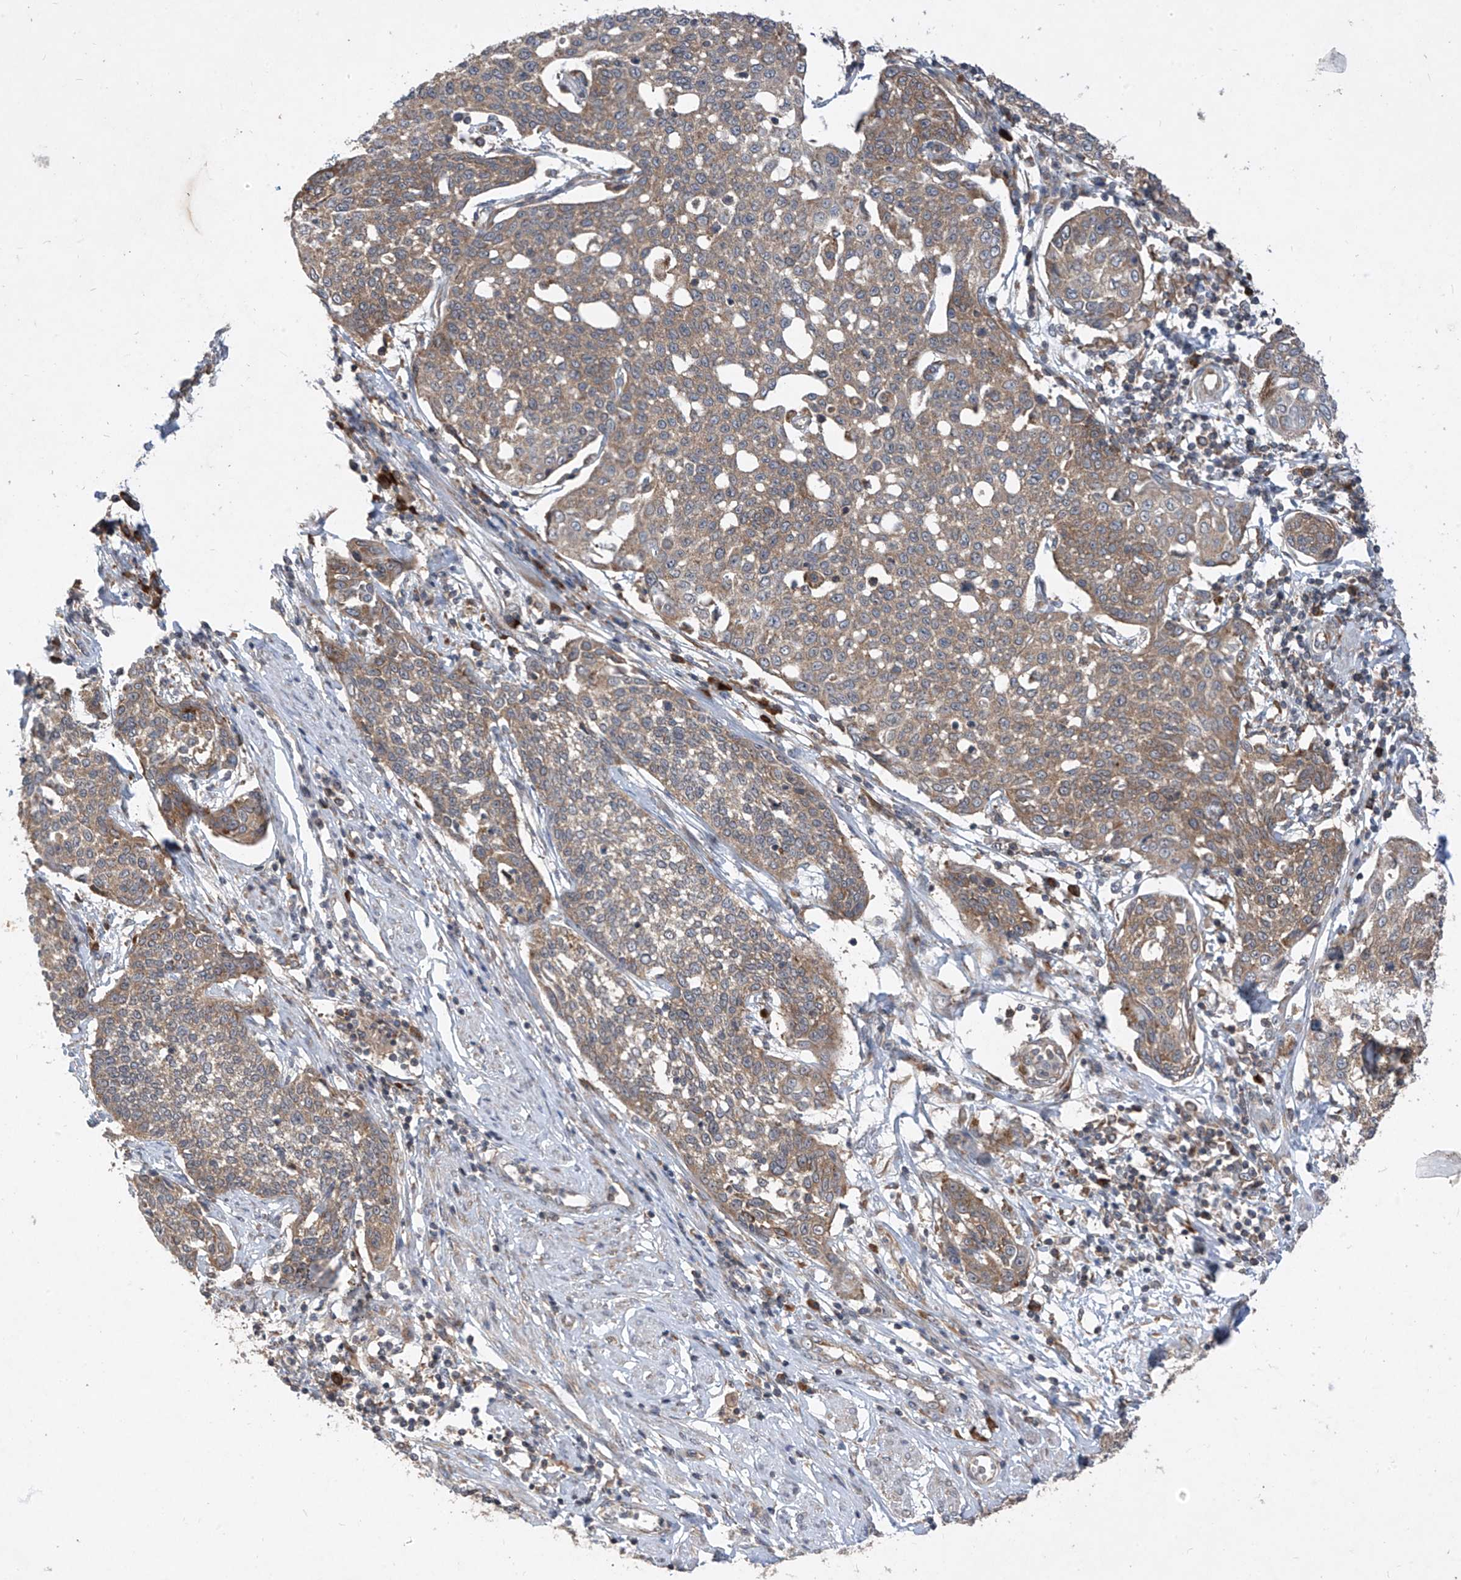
{"staining": {"intensity": "weak", "quantity": "25%-75%", "location": "cytoplasmic/membranous"}, "tissue": "cervical cancer", "cell_type": "Tumor cells", "image_type": "cancer", "snomed": [{"axis": "morphology", "description": "Squamous cell carcinoma, NOS"}, {"axis": "topography", "description": "Cervix"}], "caption": "A histopathology image of cervical squamous cell carcinoma stained for a protein shows weak cytoplasmic/membranous brown staining in tumor cells. Nuclei are stained in blue.", "gene": "RPL34", "patient": {"sex": "female", "age": 34}}